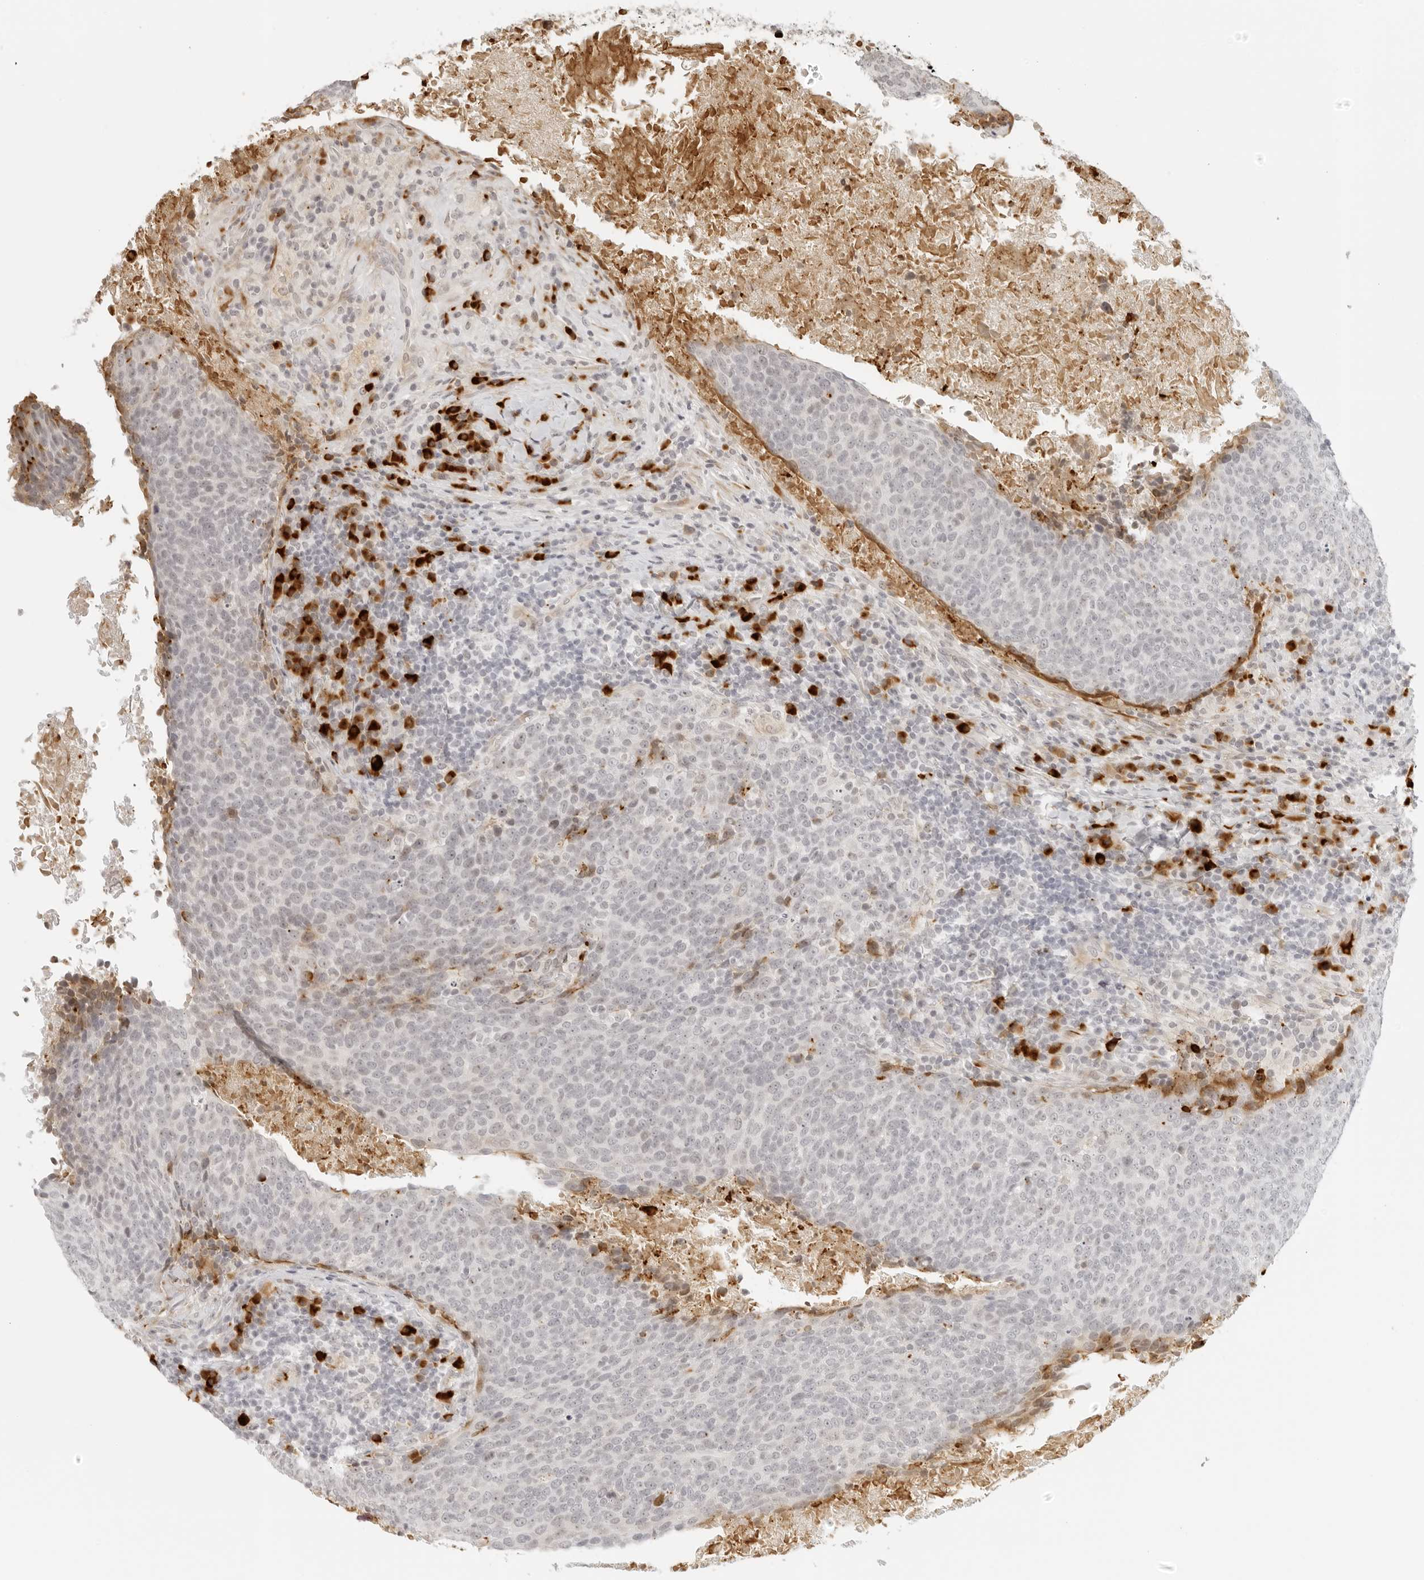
{"staining": {"intensity": "weak", "quantity": "25%-75%", "location": "nuclear"}, "tissue": "head and neck cancer", "cell_type": "Tumor cells", "image_type": "cancer", "snomed": [{"axis": "morphology", "description": "Squamous cell carcinoma, NOS"}, {"axis": "morphology", "description": "Squamous cell carcinoma, metastatic, NOS"}, {"axis": "topography", "description": "Lymph node"}, {"axis": "topography", "description": "Head-Neck"}], "caption": "Immunohistochemical staining of squamous cell carcinoma (head and neck) demonstrates low levels of weak nuclear protein staining in about 25%-75% of tumor cells.", "gene": "ZNF678", "patient": {"sex": "male", "age": 62}}